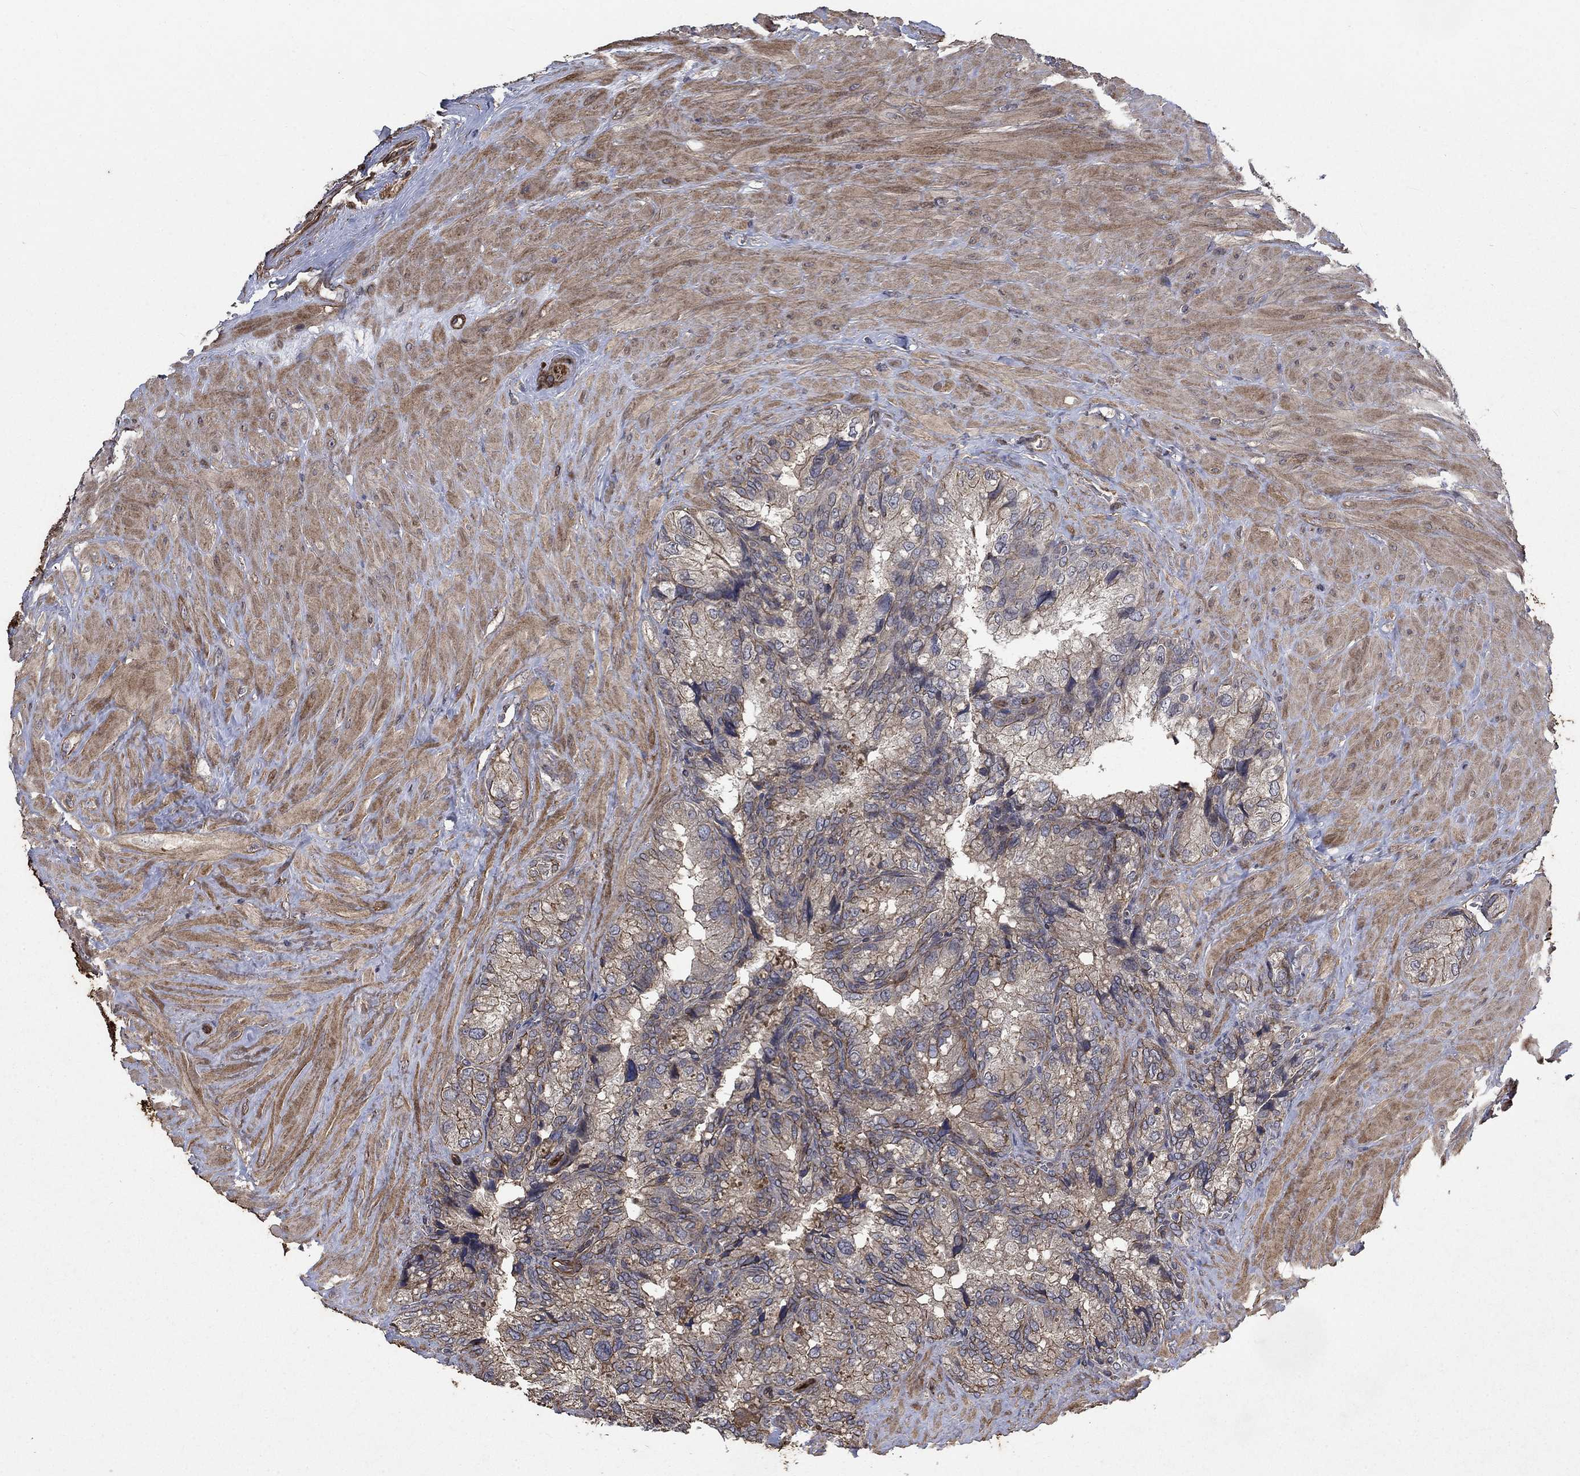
{"staining": {"intensity": "weak", "quantity": "<25%", "location": "cytoplasmic/membranous"}, "tissue": "prostate cancer", "cell_type": "Tumor cells", "image_type": "cancer", "snomed": [{"axis": "morphology", "description": "Adenocarcinoma, NOS"}, {"axis": "topography", "description": "Prostate and seminal vesicle, NOS"}], "caption": "IHC photomicrograph of prostate cancer (adenocarcinoma) stained for a protein (brown), which demonstrates no positivity in tumor cells. (DAB (3,3'-diaminobenzidine) immunohistochemistry (IHC) with hematoxylin counter stain).", "gene": "PDE3A", "patient": {"sex": "male", "age": 62}}